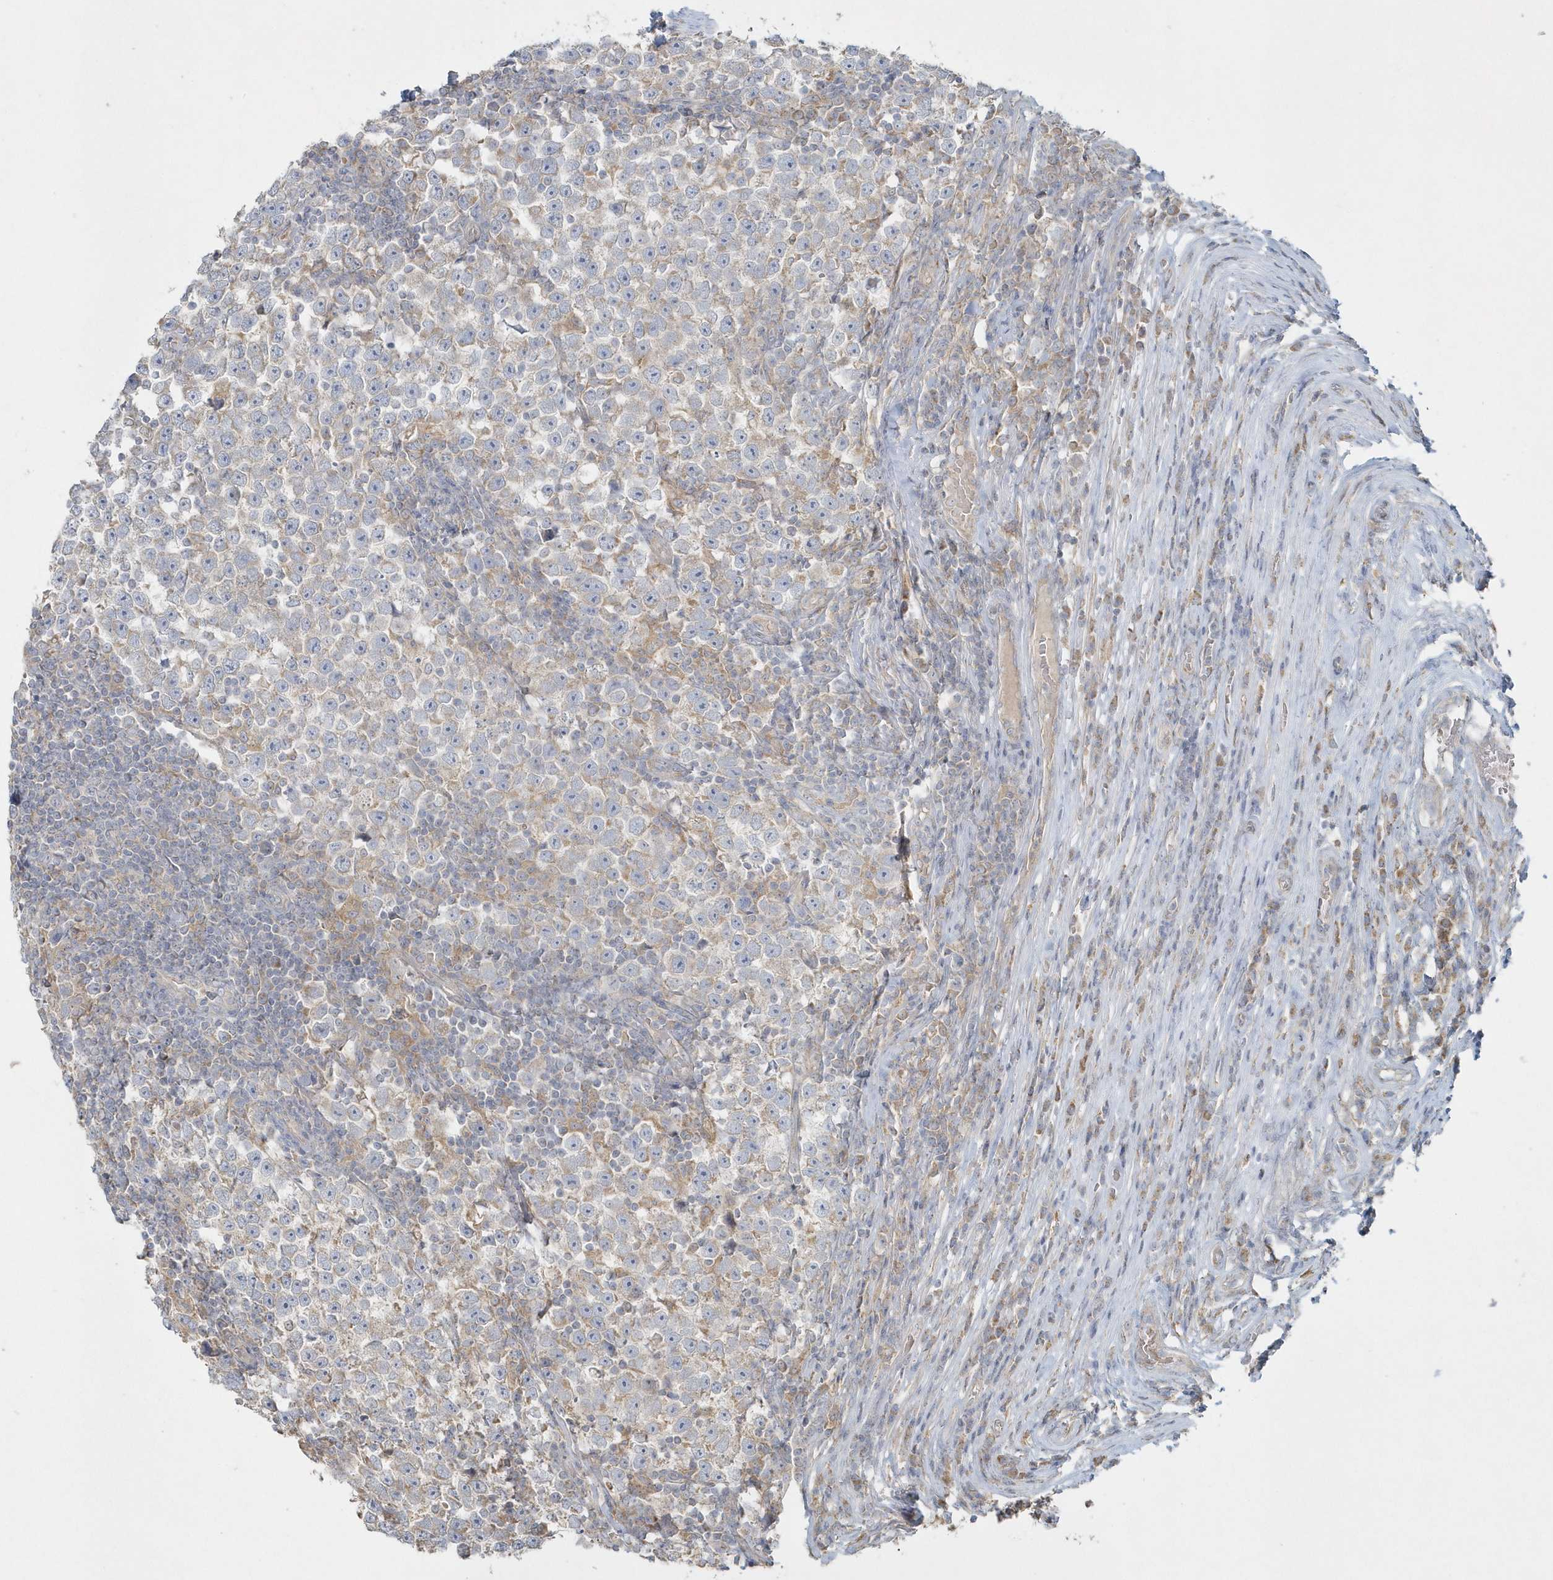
{"staining": {"intensity": "weak", "quantity": "<25%", "location": "cytoplasmic/membranous"}, "tissue": "testis cancer", "cell_type": "Tumor cells", "image_type": "cancer", "snomed": [{"axis": "morphology", "description": "Normal tissue, NOS"}, {"axis": "morphology", "description": "Seminoma, NOS"}, {"axis": "topography", "description": "Testis"}], "caption": "Seminoma (testis) stained for a protein using IHC displays no positivity tumor cells.", "gene": "BLTP3A", "patient": {"sex": "male", "age": 43}}